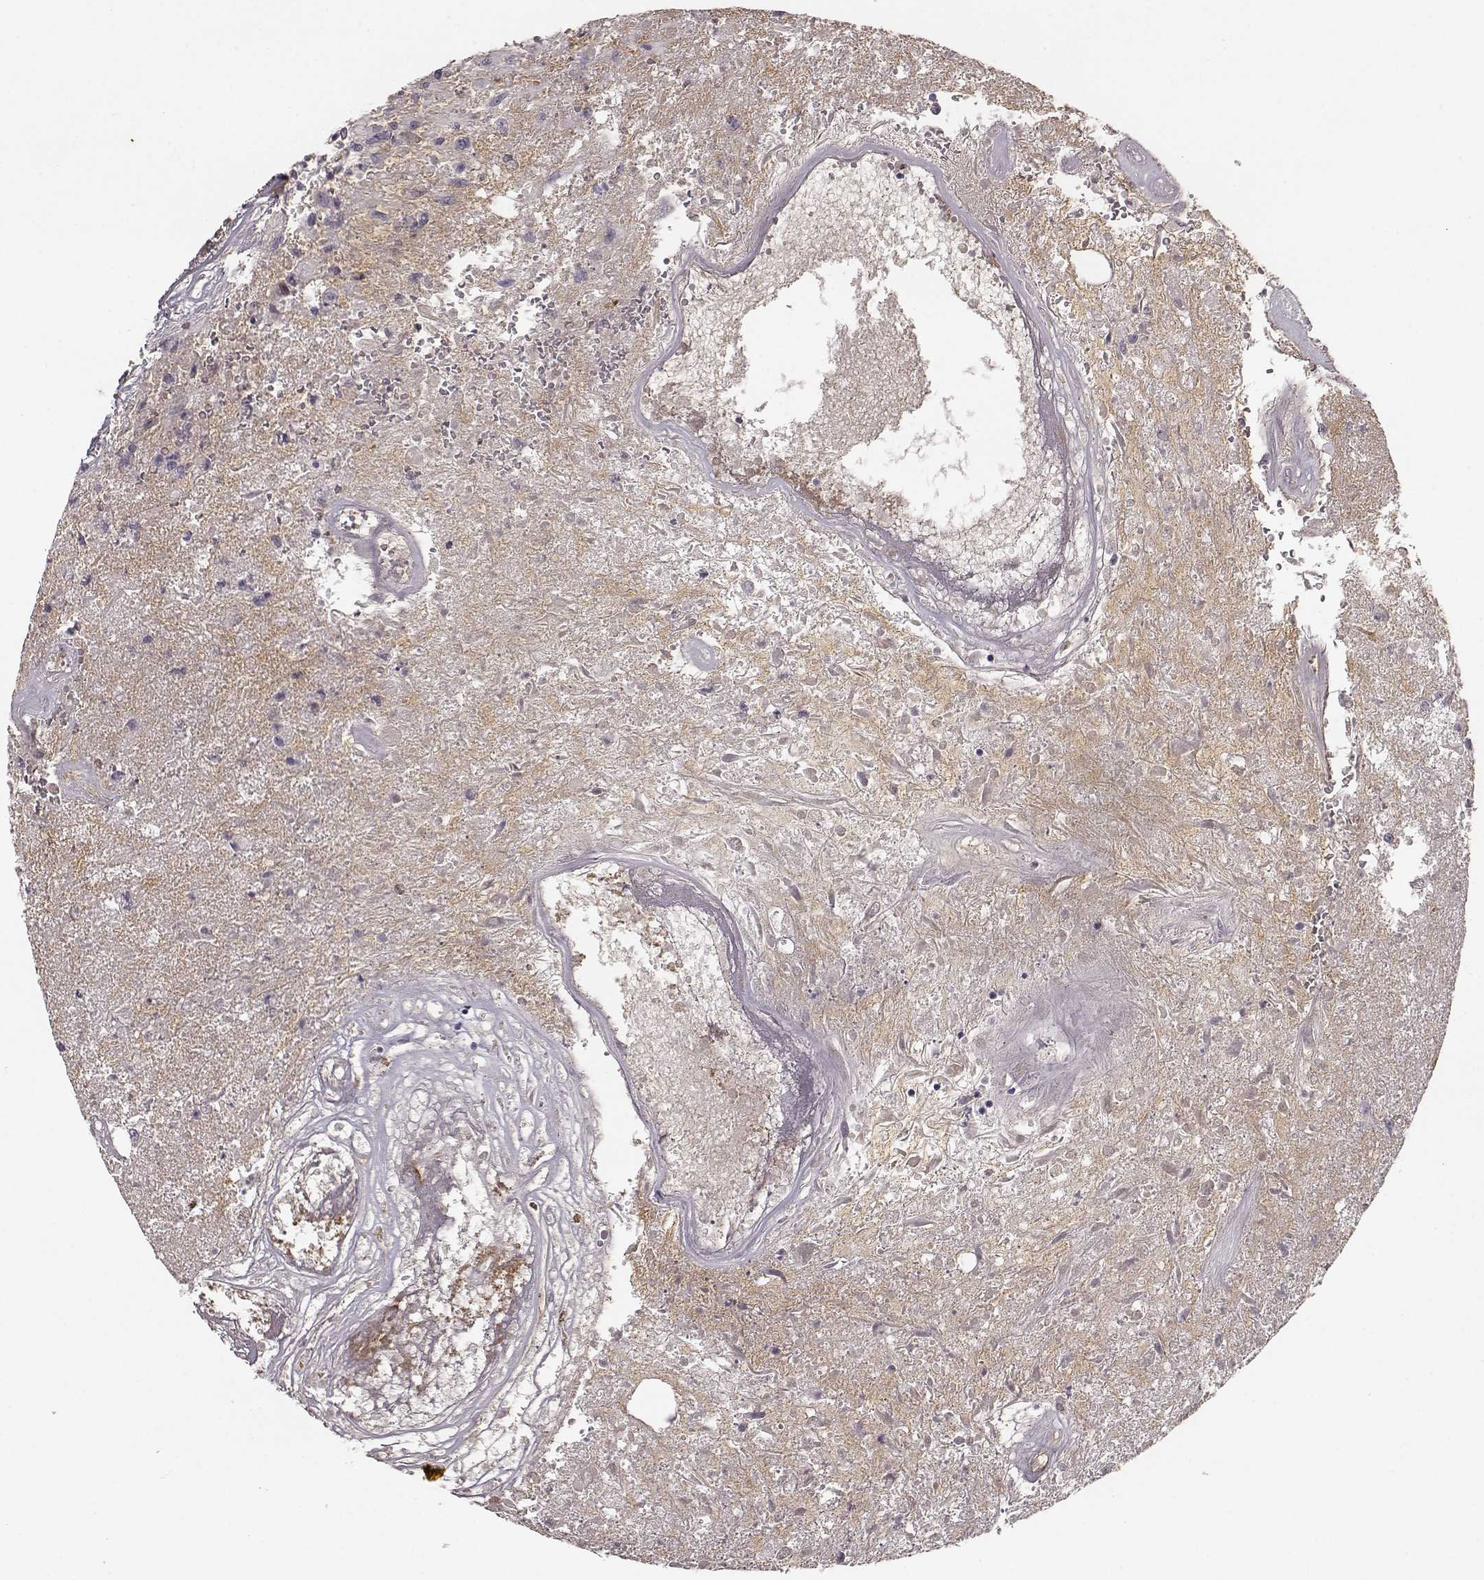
{"staining": {"intensity": "negative", "quantity": "none", "location": "none"}, "tissue": "glioma", "cell_type": "Tumor cells", "image_type": "cancer", "snomed": [{"axis": "morphology", "description": "Glioma, malignant, High grade"}, {"axis": "topography", "description": "Brain"}], "caption": "Photomicrograph shows no protein staining in tumor cells of malignant glioma (high-grade) tissue.", "gene": "YJEFN3", "patient": {"sex": "male", "age": 56}}